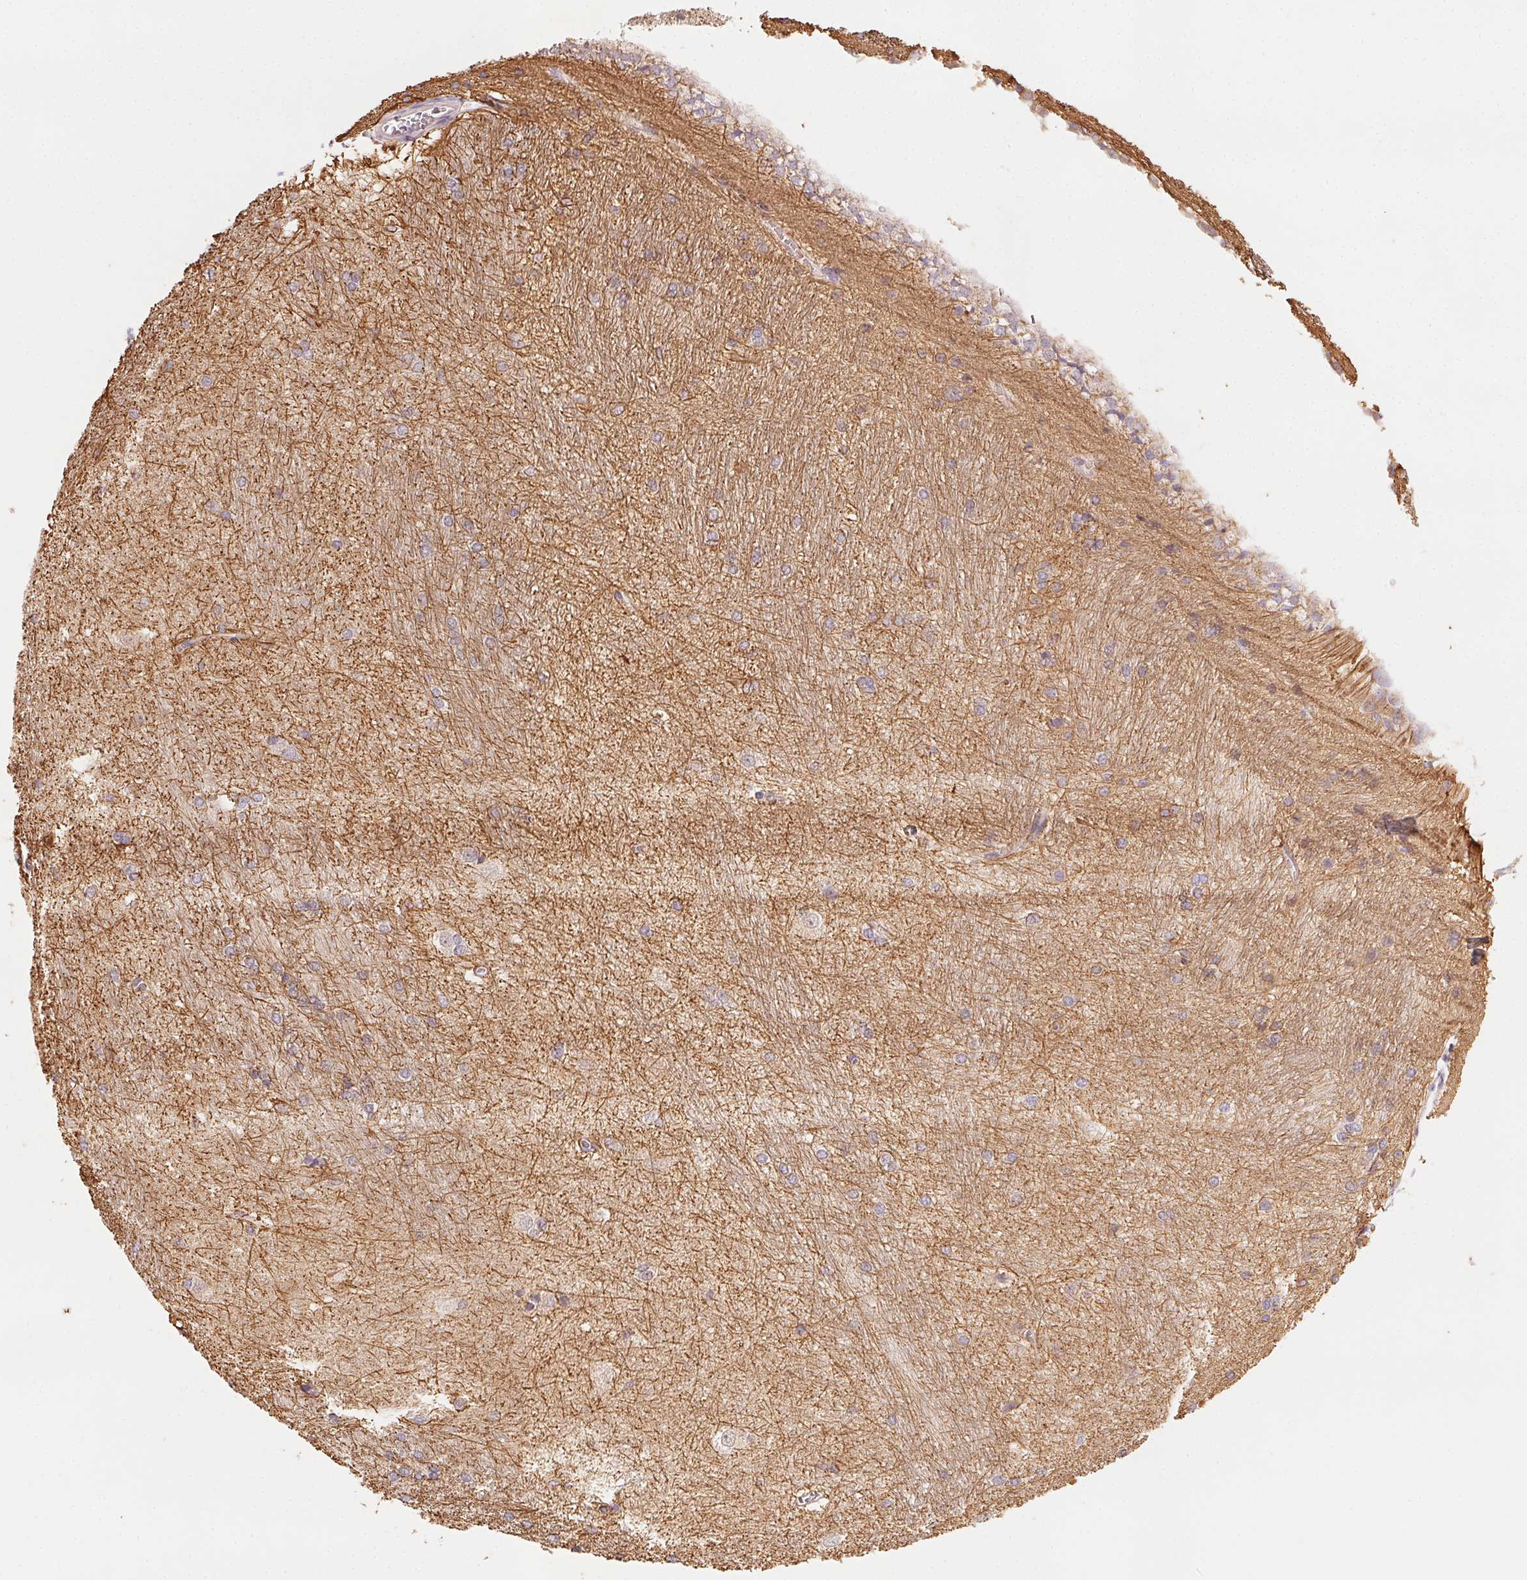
{"staining": {"intensity": "negative", "quantity": "none", "location": "none"}, "tissue": "hippocampus", "cell_type": "Glial cells", "image_type": "normal", "snomed": [{"axis": "morphology", "description": "Normal tissue, NOS"}, {"axis": "topography", "description": "Cerebral cortex"}, {"axis": "topography", "description": "Hippocampus"}], "caption": "Human hippocampus stained for a protein using immunohistochemistry displays no positivity in glial cells.", "gene": "NCOA4", "patient": {"sex": "female", "age": 19}}